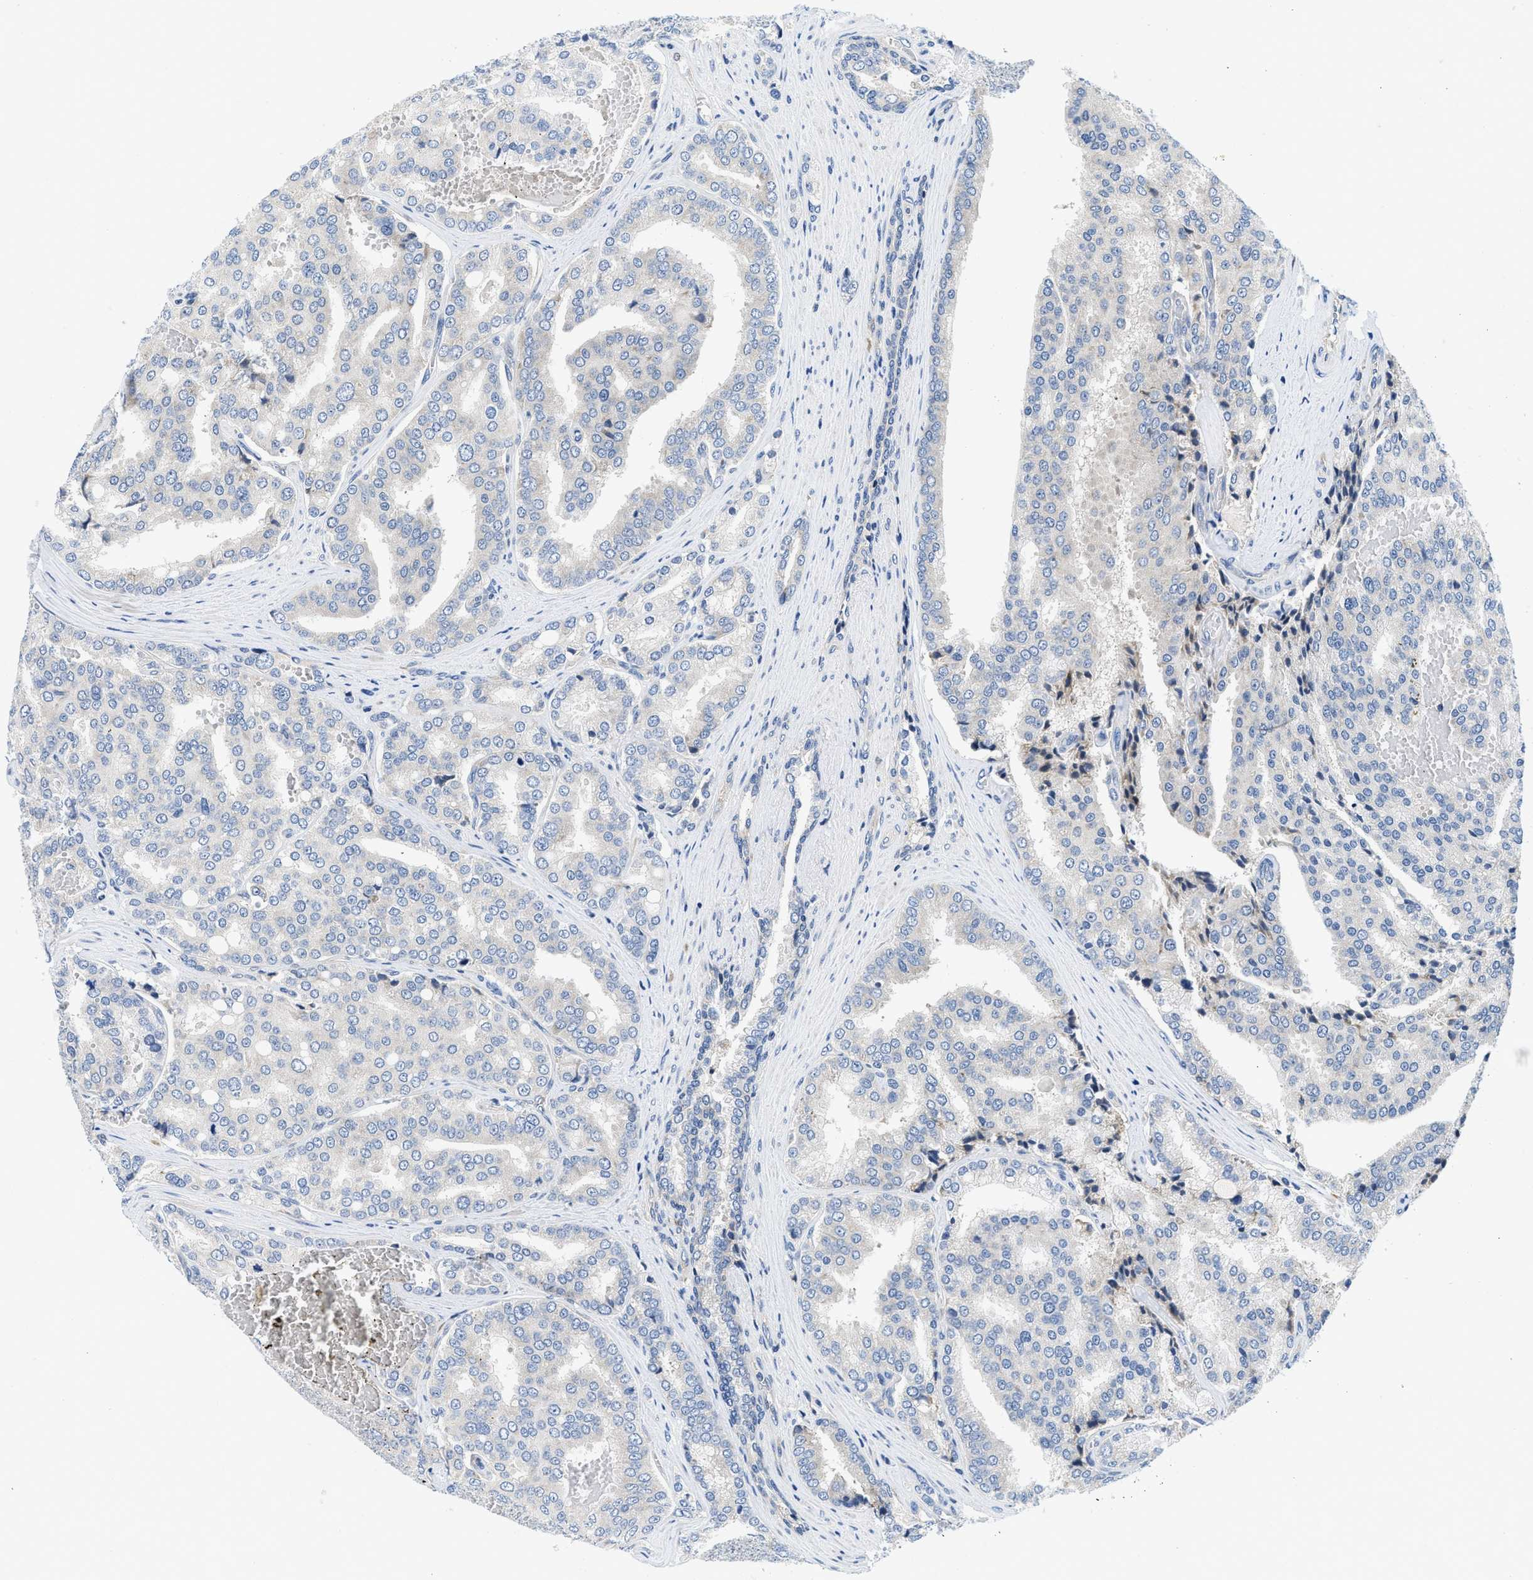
{"staining": {"intensity": "negative", "quantity": "none", "location": "none"}, "tissue": "prostate cancer", "cell_type": "Tumor cells", "image_type": "cancer", "snomed": [{"axis": "morphology", "description": "Adenocarcinoma, High grade"}, {"axis": "topography", "description": "Prostate"}], "caption": "Immunohistochemical staining of human adenocarcinoma (high-grade) (prostate) shows no significant positivity in tumor cells.", "gene": "IKBKE", "patient": {"sex": "male", "age": 50}}